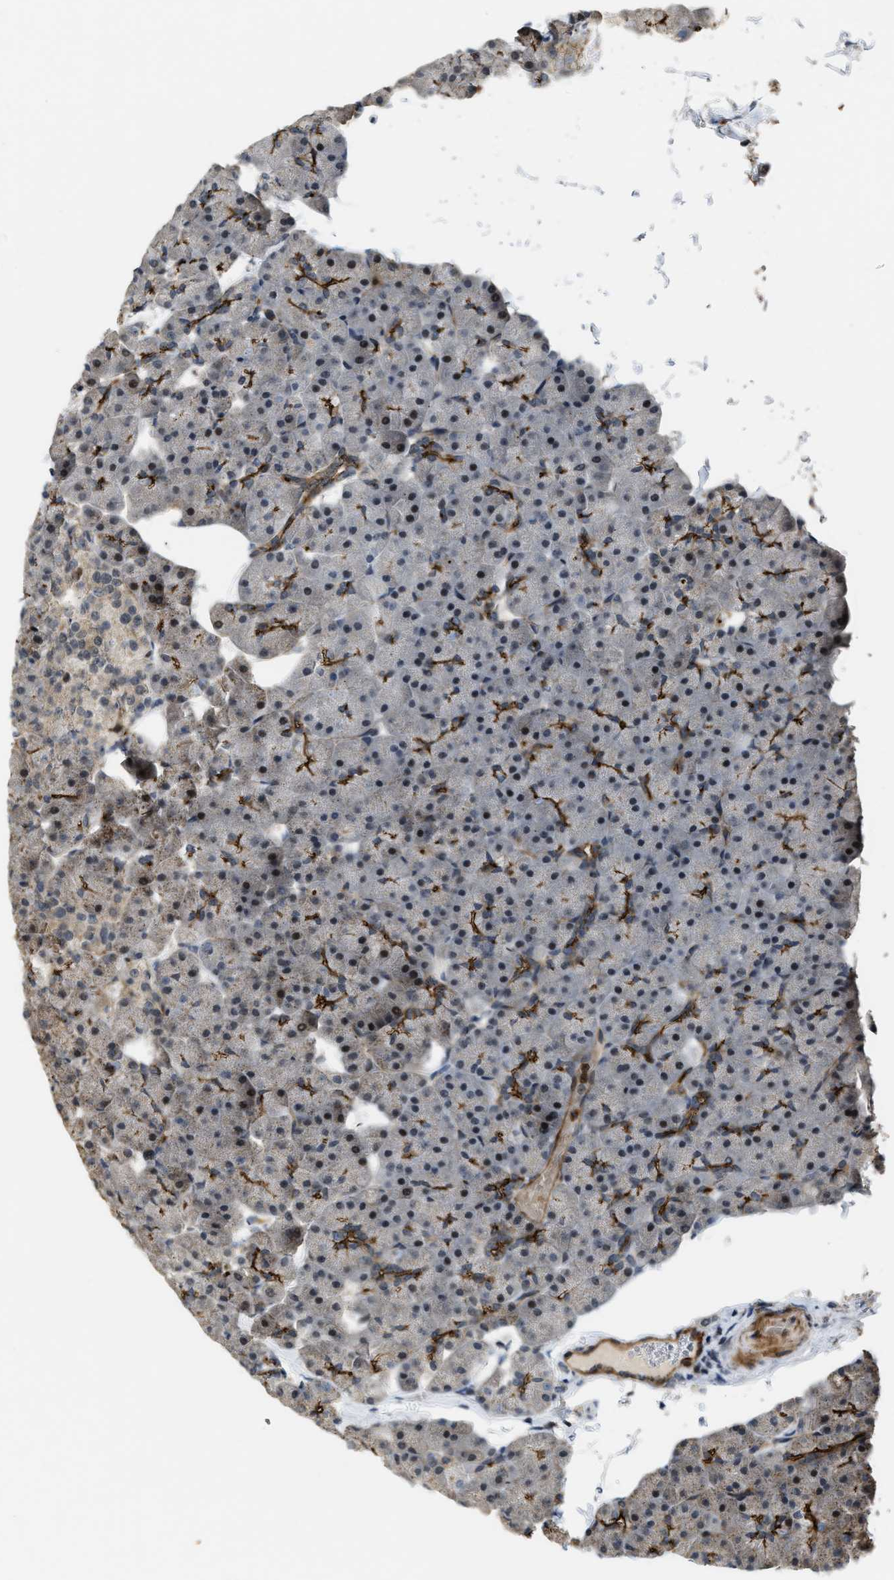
{"staining": {"intensity": "moderate", "quantity": "<25%", "location": "cytoplasmic/membranous"}, "tissue": "pancreas", "cell_type": "Exocrine glandular cells", "image_type": "normal", "snomed": [{"axis": "morphology", "description": "Normal tissue, NOS"}, {"axis": "topography", "description": "Pancreas"}], "caption": "Immunohistochemistry of benign pancreas shows low levels of moderate cytoplasmic/membranous expression in approximately <25% of exocrine glandular cells. (DAB (3,3'-diaminobenzidine) IHC with brightfield microscopy, high magnification).", "gene": "DPF2", "patient": {"sex": "male", "age": 35}}